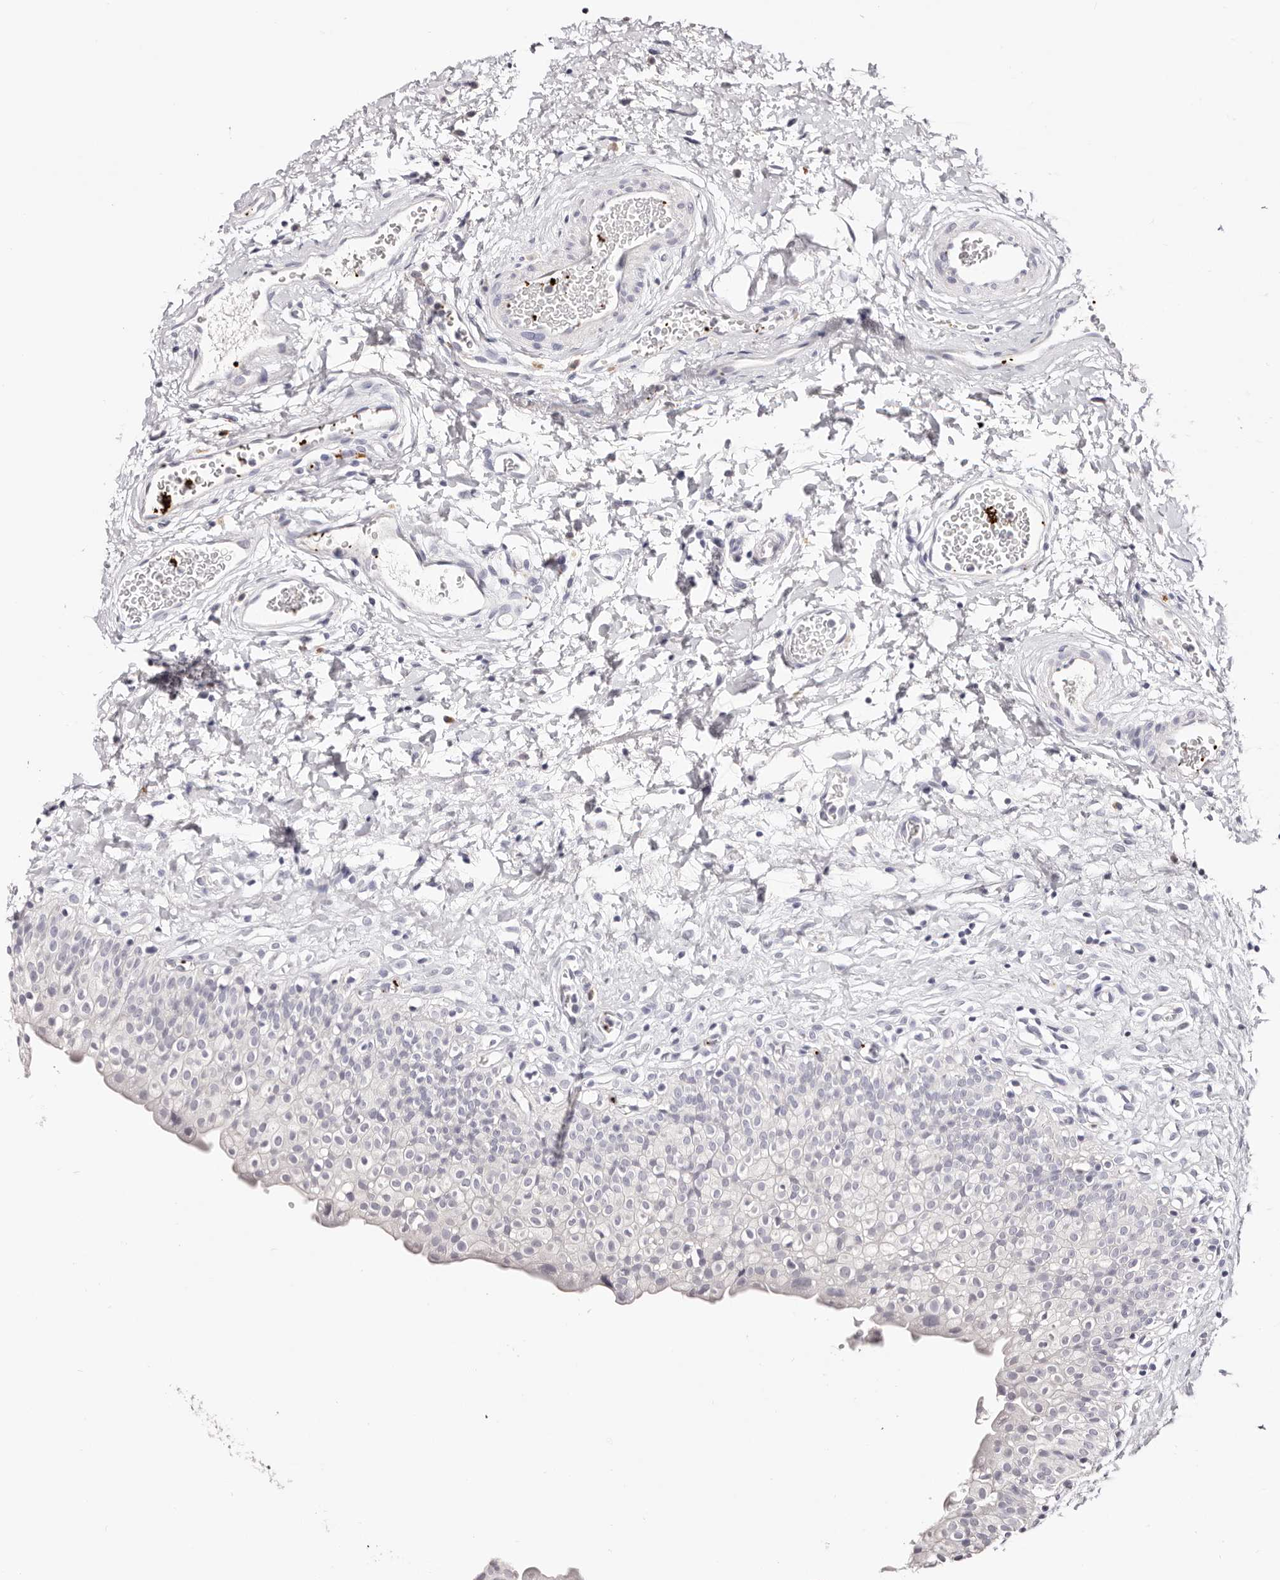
{"staining": {"intensity": "negative", "quantity": "none", "location": "none"}, "tissue": "urinary bladder", "cell_type": "Urothelial cells", "image_type": "normal", "snomed": [{"axis": "morphology", "description": "Normal tissue, NOS"}, {"axis": "topography", "description": "Urinary bladder"}], "caption": "This is a image of immunohistochemistry (IHC) staining of normal urinary bladder, which shows no staining in urothelial cells.", "gene": "PF4", "patient": {"sex": "male", "age": 51}}